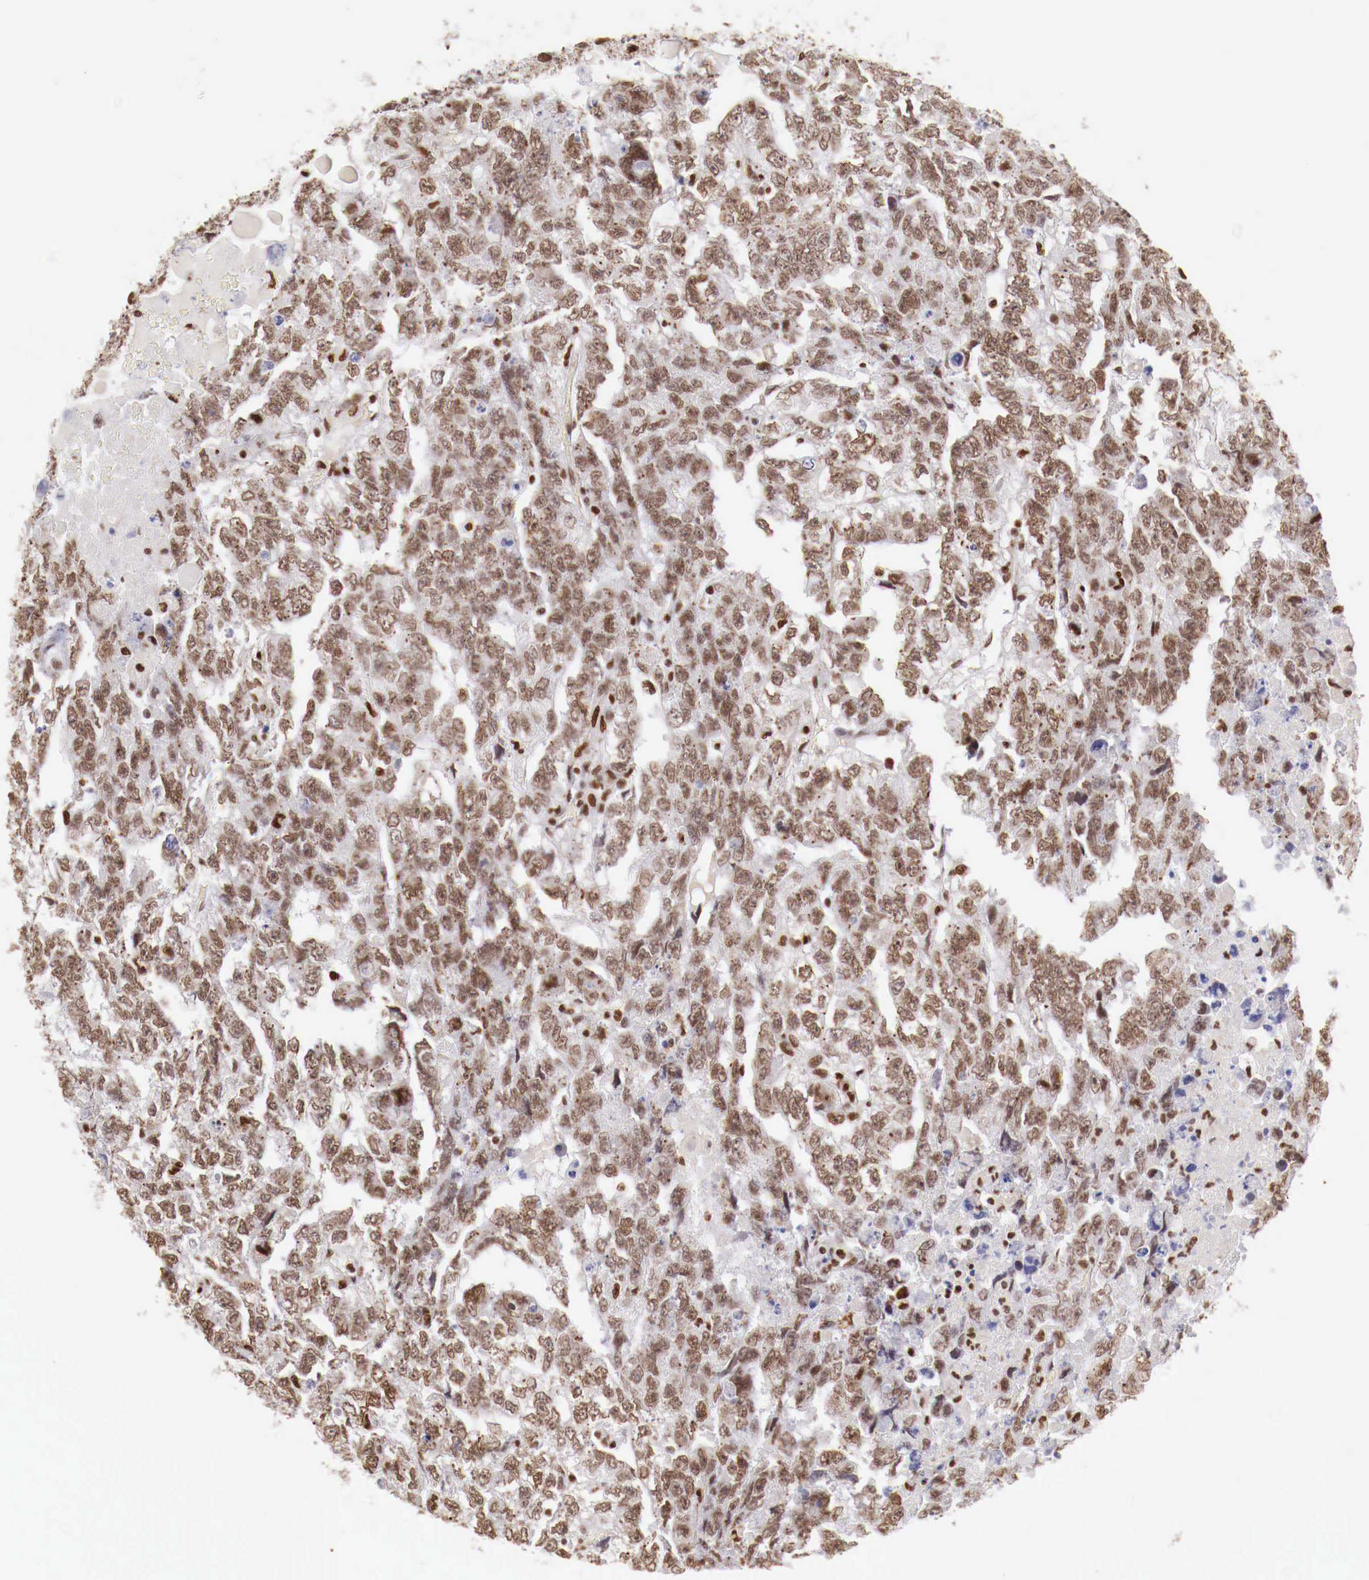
{"staining": {"intensity": "moderate", "quantity": ">75%", "location": "nuclear"}, "tissue": "testis cancer", "cell_type": "Tumor cells", "image_type": "cancer", "snomed": [{"axis": "morphology", "description": "Carcinoma, Embryonal, NOS"}, {"axis": "topography", "description": "Testis"}], "caption": "There is medium levels of moderate nuclear positivity in tumor cells of testis cancer, as demonstrated by immunohistochemical staining (brown color).", "gene": "MAX", "patient": {"sex": "male", "age": 36}}